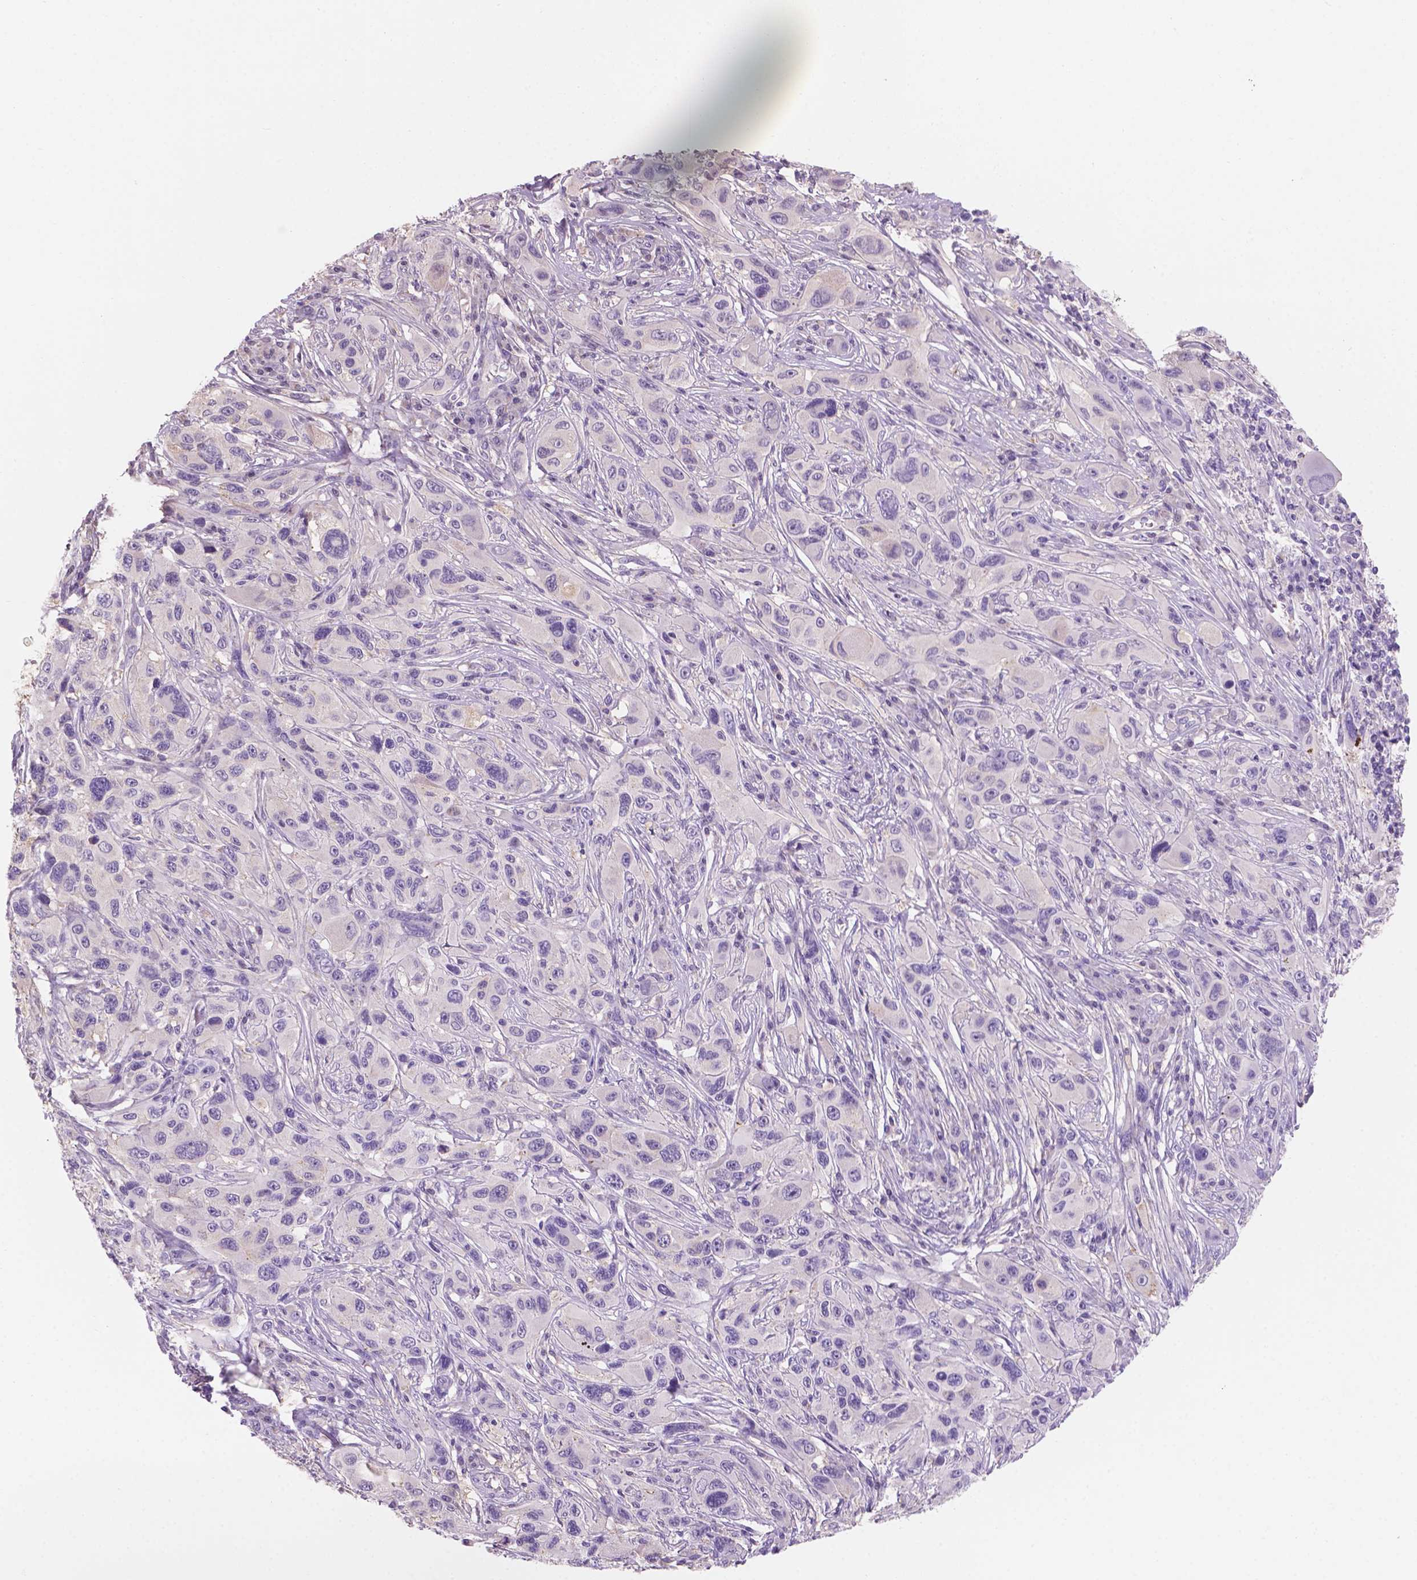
{"staining": {"intensity": "negative", "quantity": "none", "location": "none"}, "tissue": "melanoma", "cell_type": "Tumor cells", "image_type": "cancer", "snomed": [{"axis": "morphology", "description": "Malignant melanoma, NOS"}, {"axis": "topography", "description": "Skin"}], "caption": "DAB immunohistochemical staining of melanoma shows no significant expression in tumor cells. (DAB IHC with hematoxylin counter stain).", "gene": "SBSN", "patient": {"sex": "male", "age": 53}}